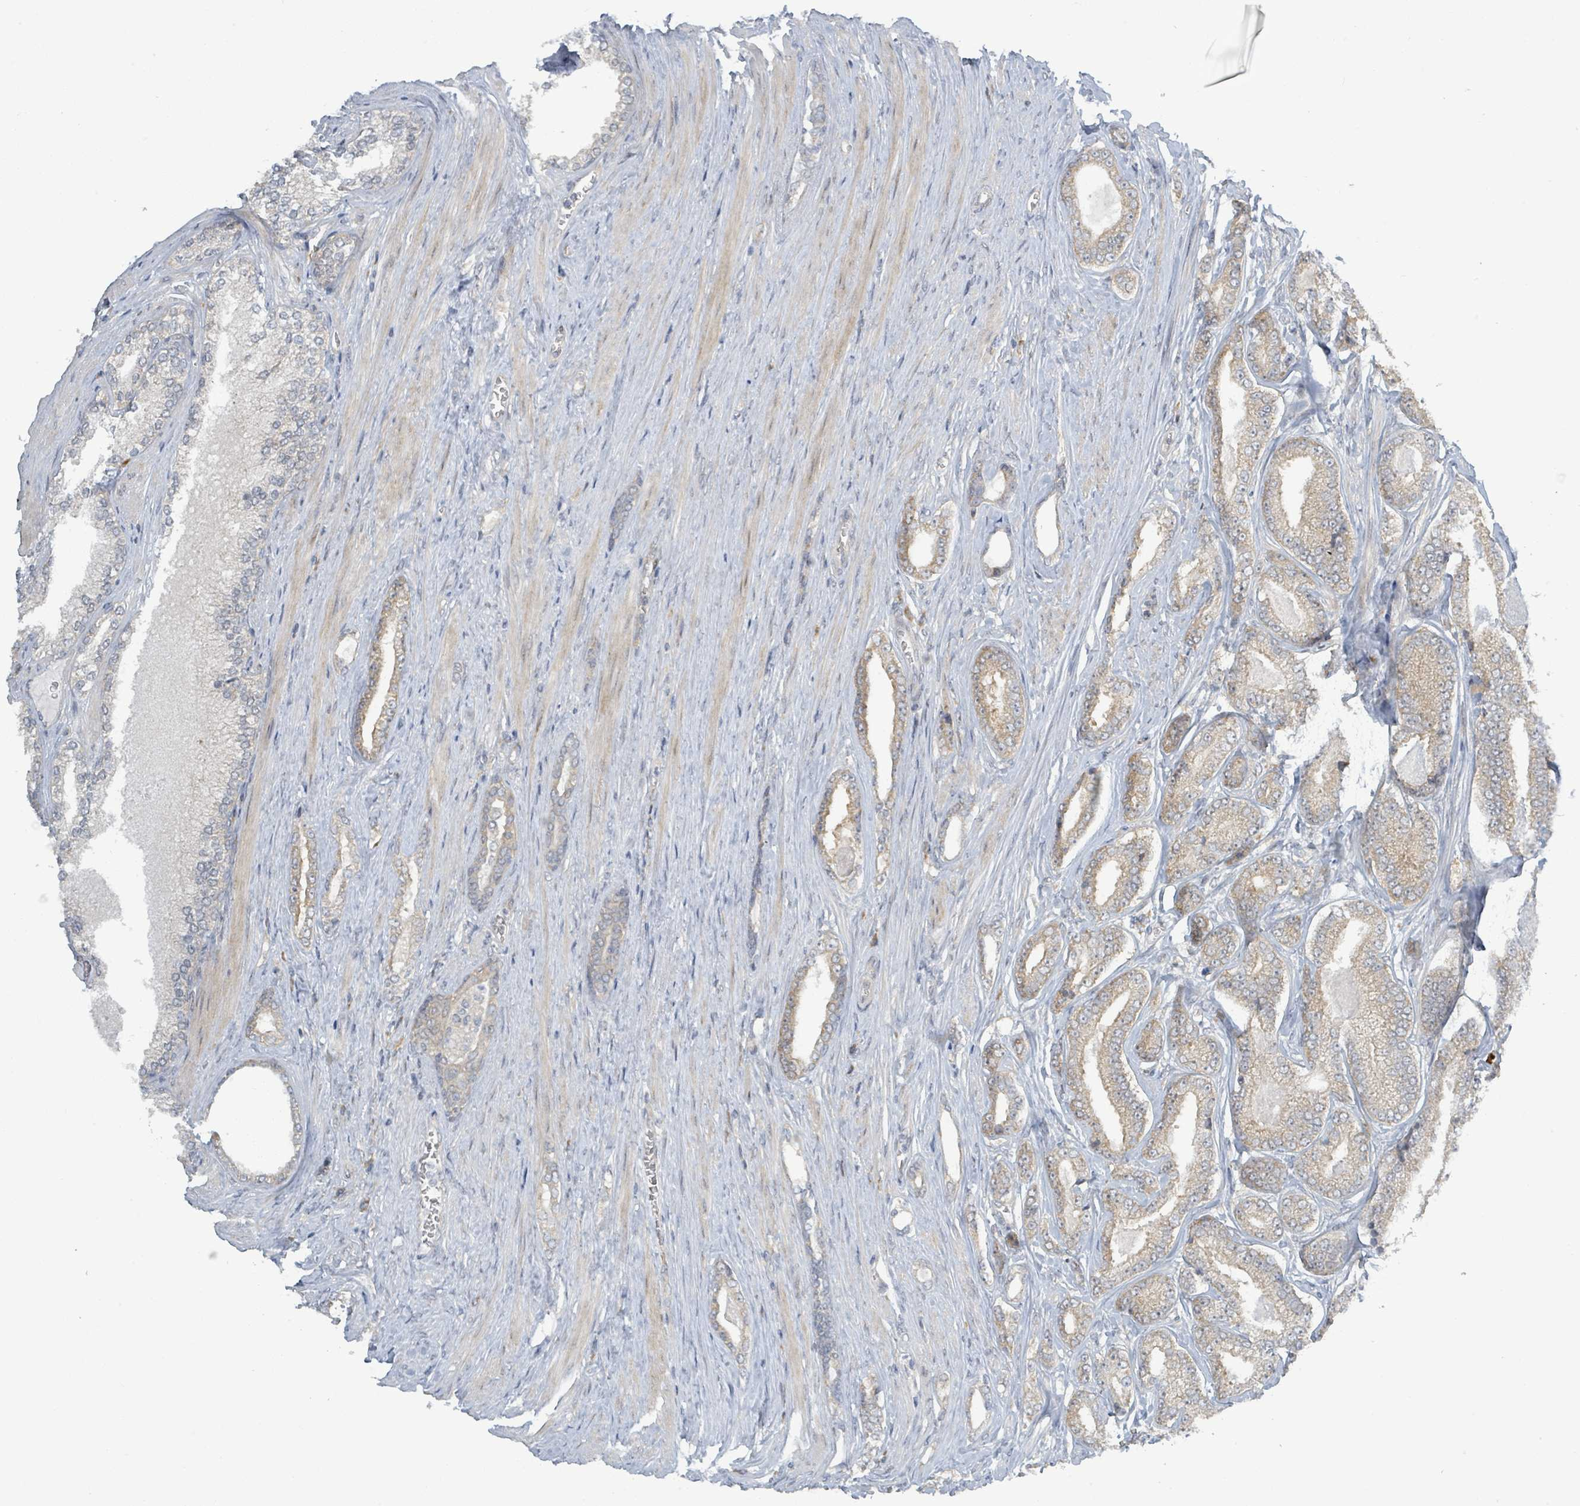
{"staining": {"intensity": "weak", "quantity": "25%-75%", "location": "cytoplasmic/membranous"}, "tissue": "prostate cancer", "cell_type": "Tumor cells", "image_type": "cancer", "snomed": [{"axis": "morphology", "description": "Adenocarcinoma, NOS"}, {"axis": "topography", "description": "Prostate and seminal vesicle, NOS"}], "caption": "Prostate adenocarcinoma stained with DAB immunohistochemistry (IHC) exhibits low levels of weak cytoplasmic/membranous positivity in approximately 25%-75% of tumor cells.", "gene": "RPL32", "patient": {"sex": "male", "age": 76}}